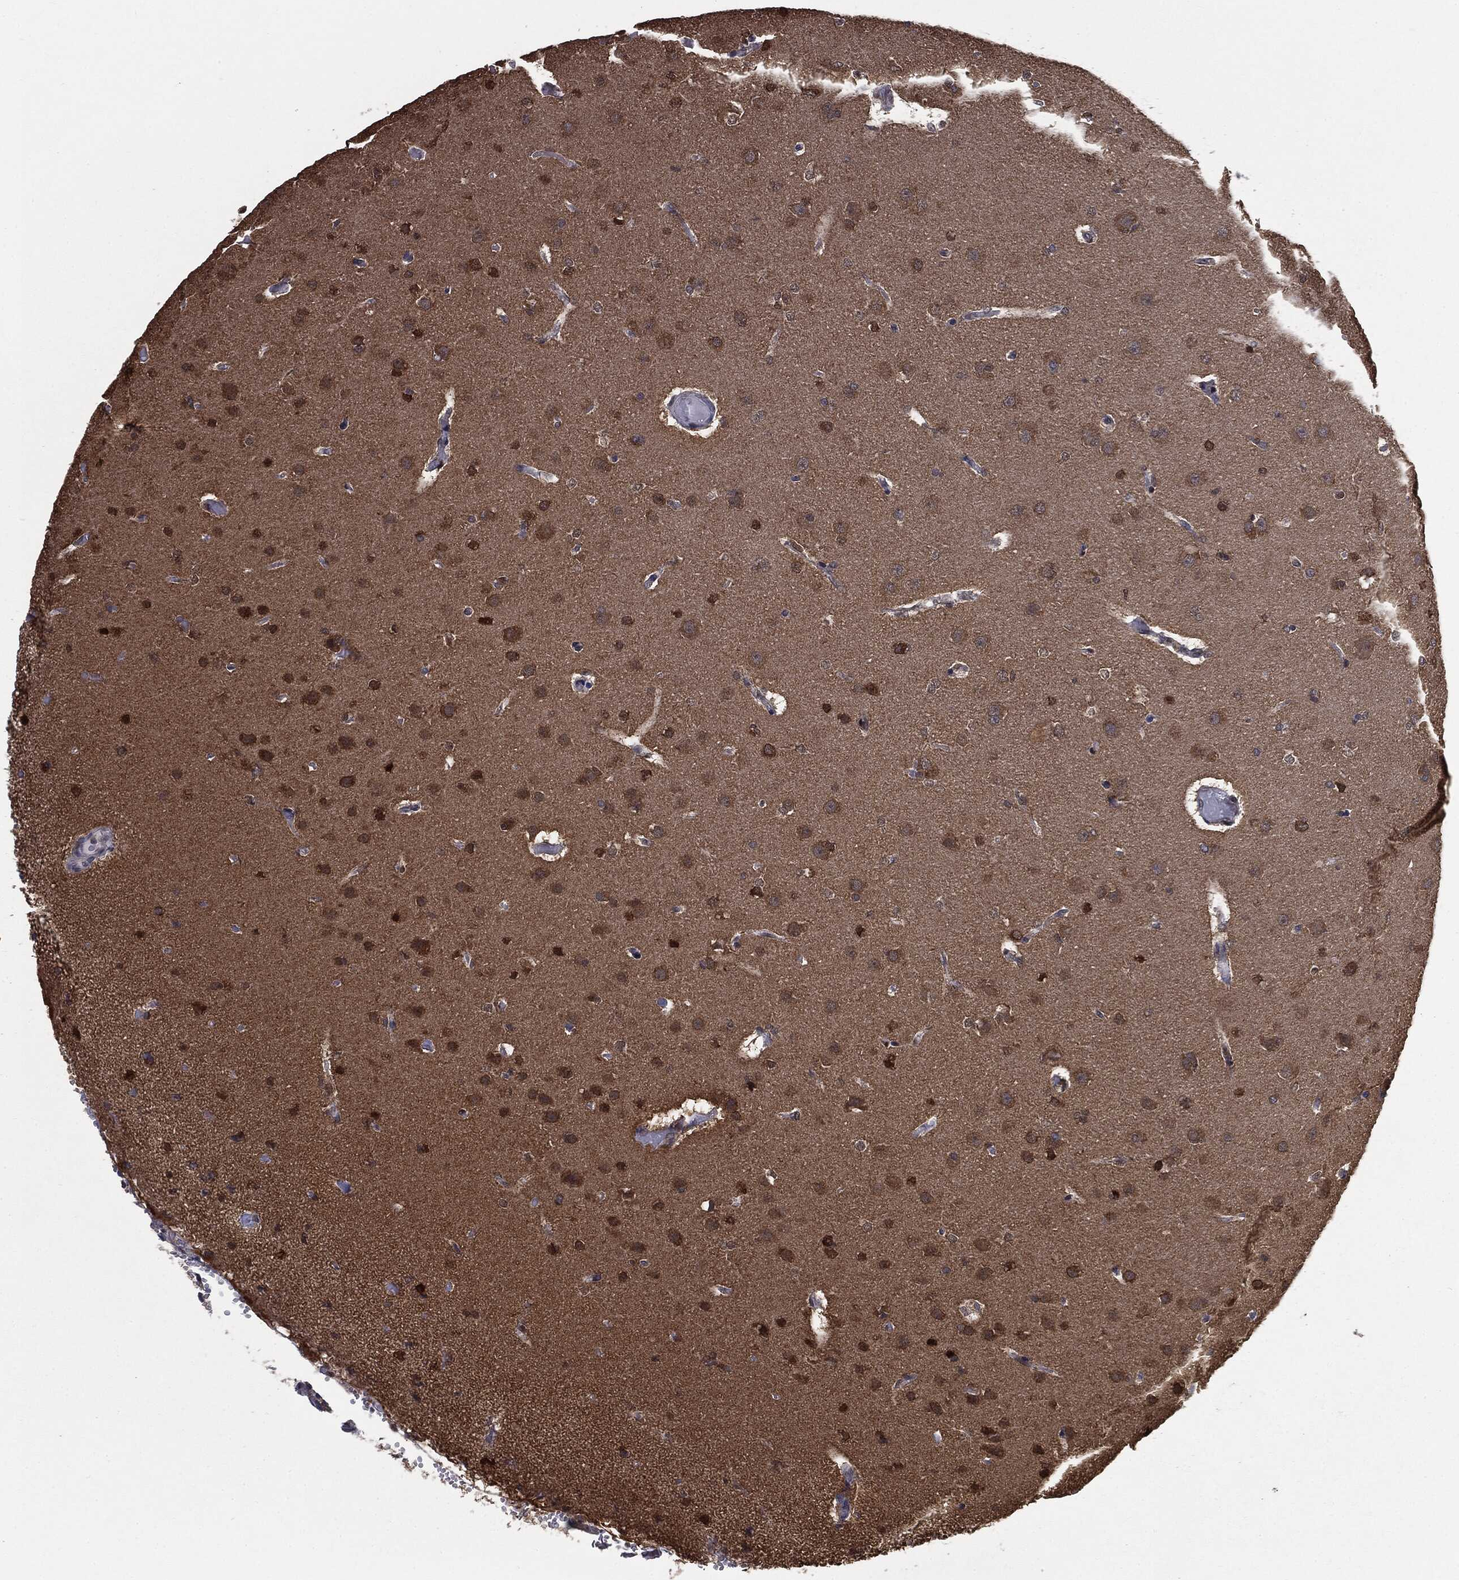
{"staining": {"intensity": "moderate", "quantity": "25%-75%", "location": "cytoplasmic/membranous"}, "tissue": "glioma", "cell_type": "Tumor cells", "image_type": "cancer", "snomed": [{"axis": "morphology", "description": "Glioma, malignant, NOS"}, {"axis": "topography", "description": "Cerebral cortex"}], "caption": "High-magnification brightfield microscopy of malignant glioma stained with DAB (3,3'-diaminobenzidine) (brown) and counterstained with hematoxylin (blue). tumor cells exhibit moderate cytoplasmic/membranous staining is present in about25%-75% of cells.", "gene": "GPI", "patient": {"sex": "male", "age": 58}}